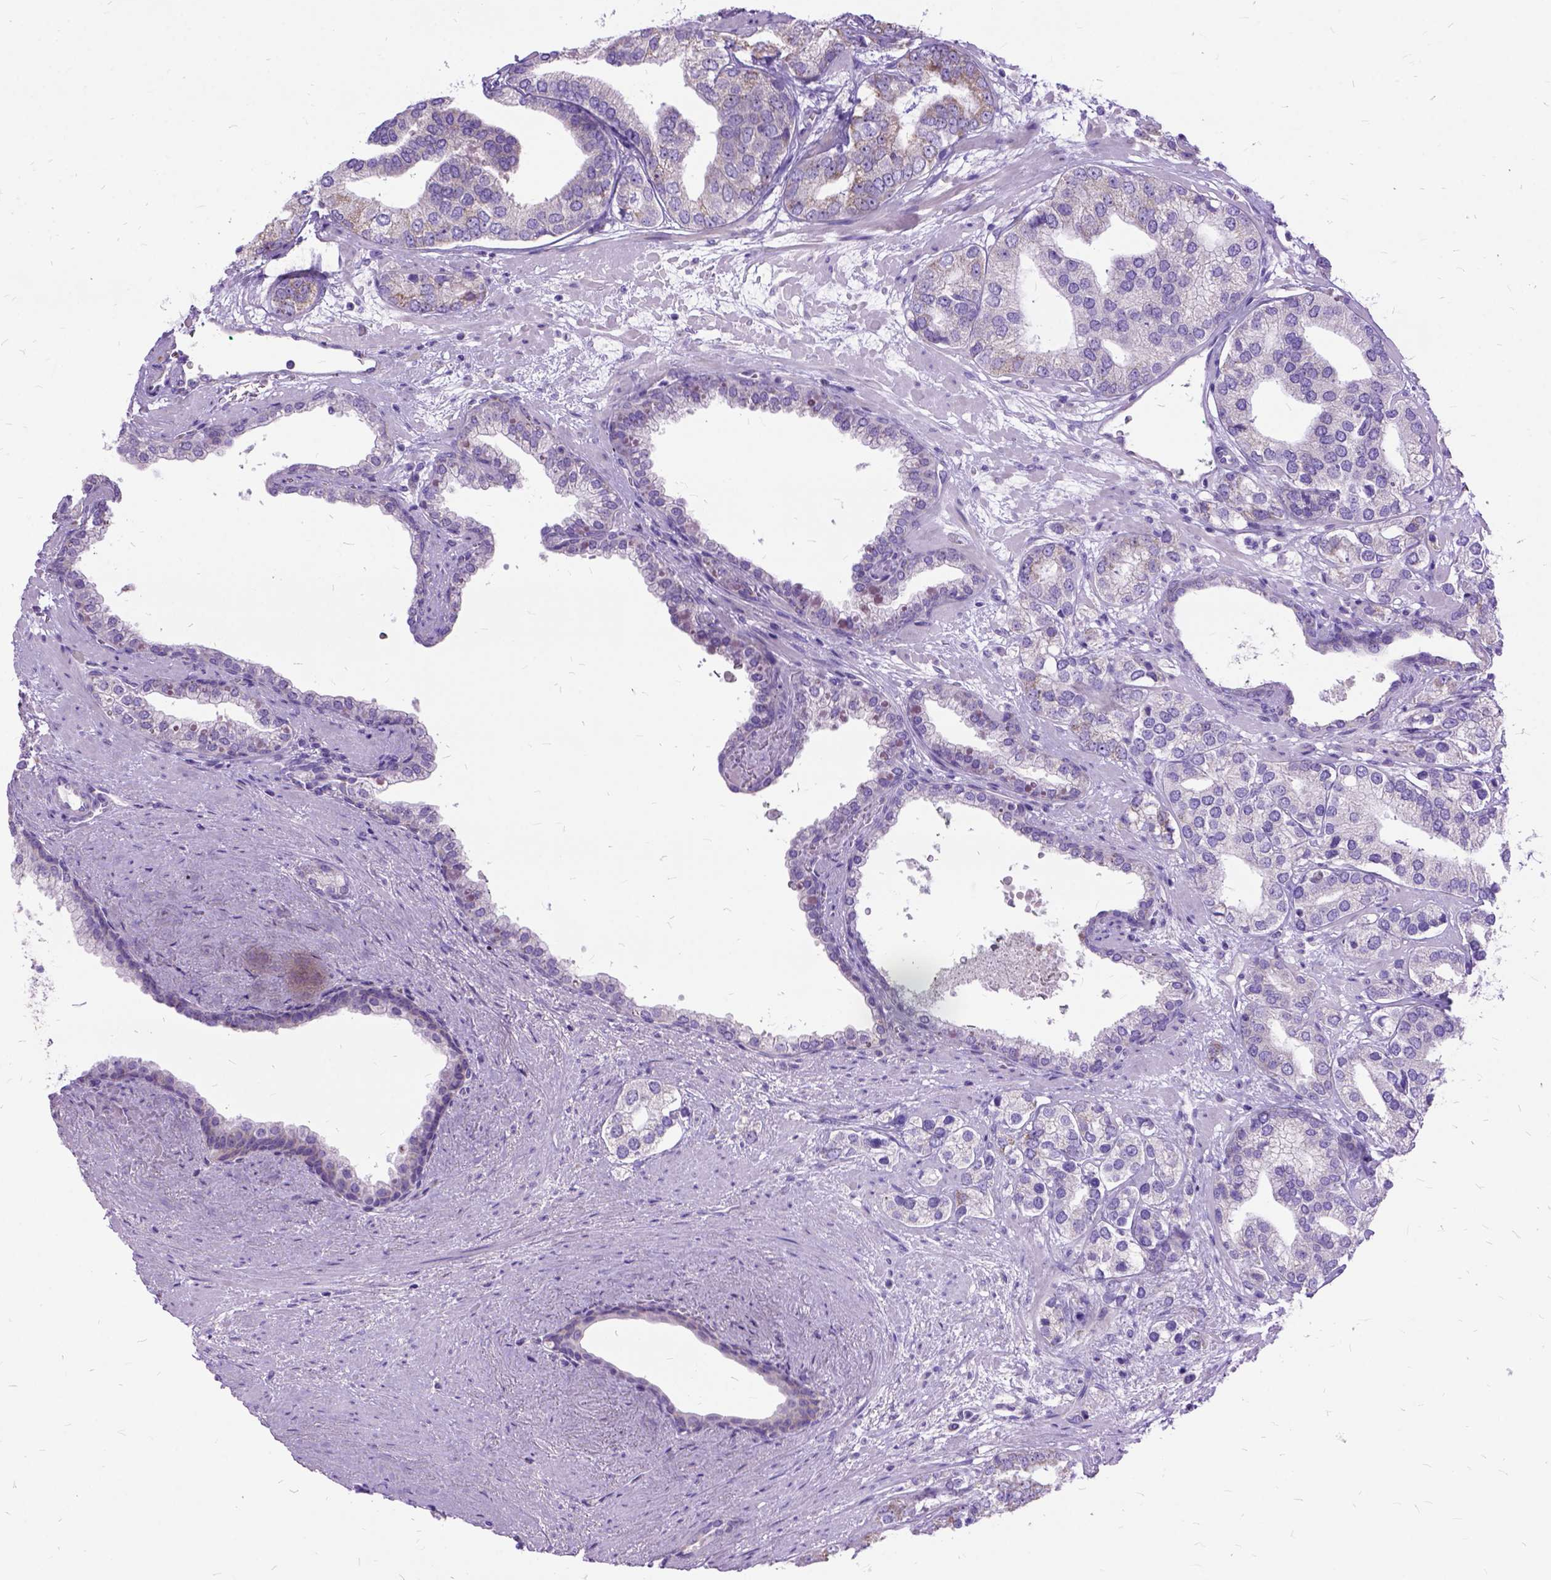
{"staining": {"intensity": "negative", "quantity": "none", "location": "none"}, "tissue": "prostate cancer", "cell_type": "Tumor cells", "image_type": "cancer", "snomed": [{"axis": "morphology", "description": "Adenocarcinoma, High grade"}, {"axis": "topography", "description": "Prostate"}], "caption": "Immunohistochemistry of human high-grade adenocarcinoma (prostate) shows no positivity in tumor cells. (DAB (3,3'-diaminobenzidine) IHC visualized using brightfield microscopy, high magnification).", "gene": "CTAG2", "patient": {"sex": "male", "age": 58}}